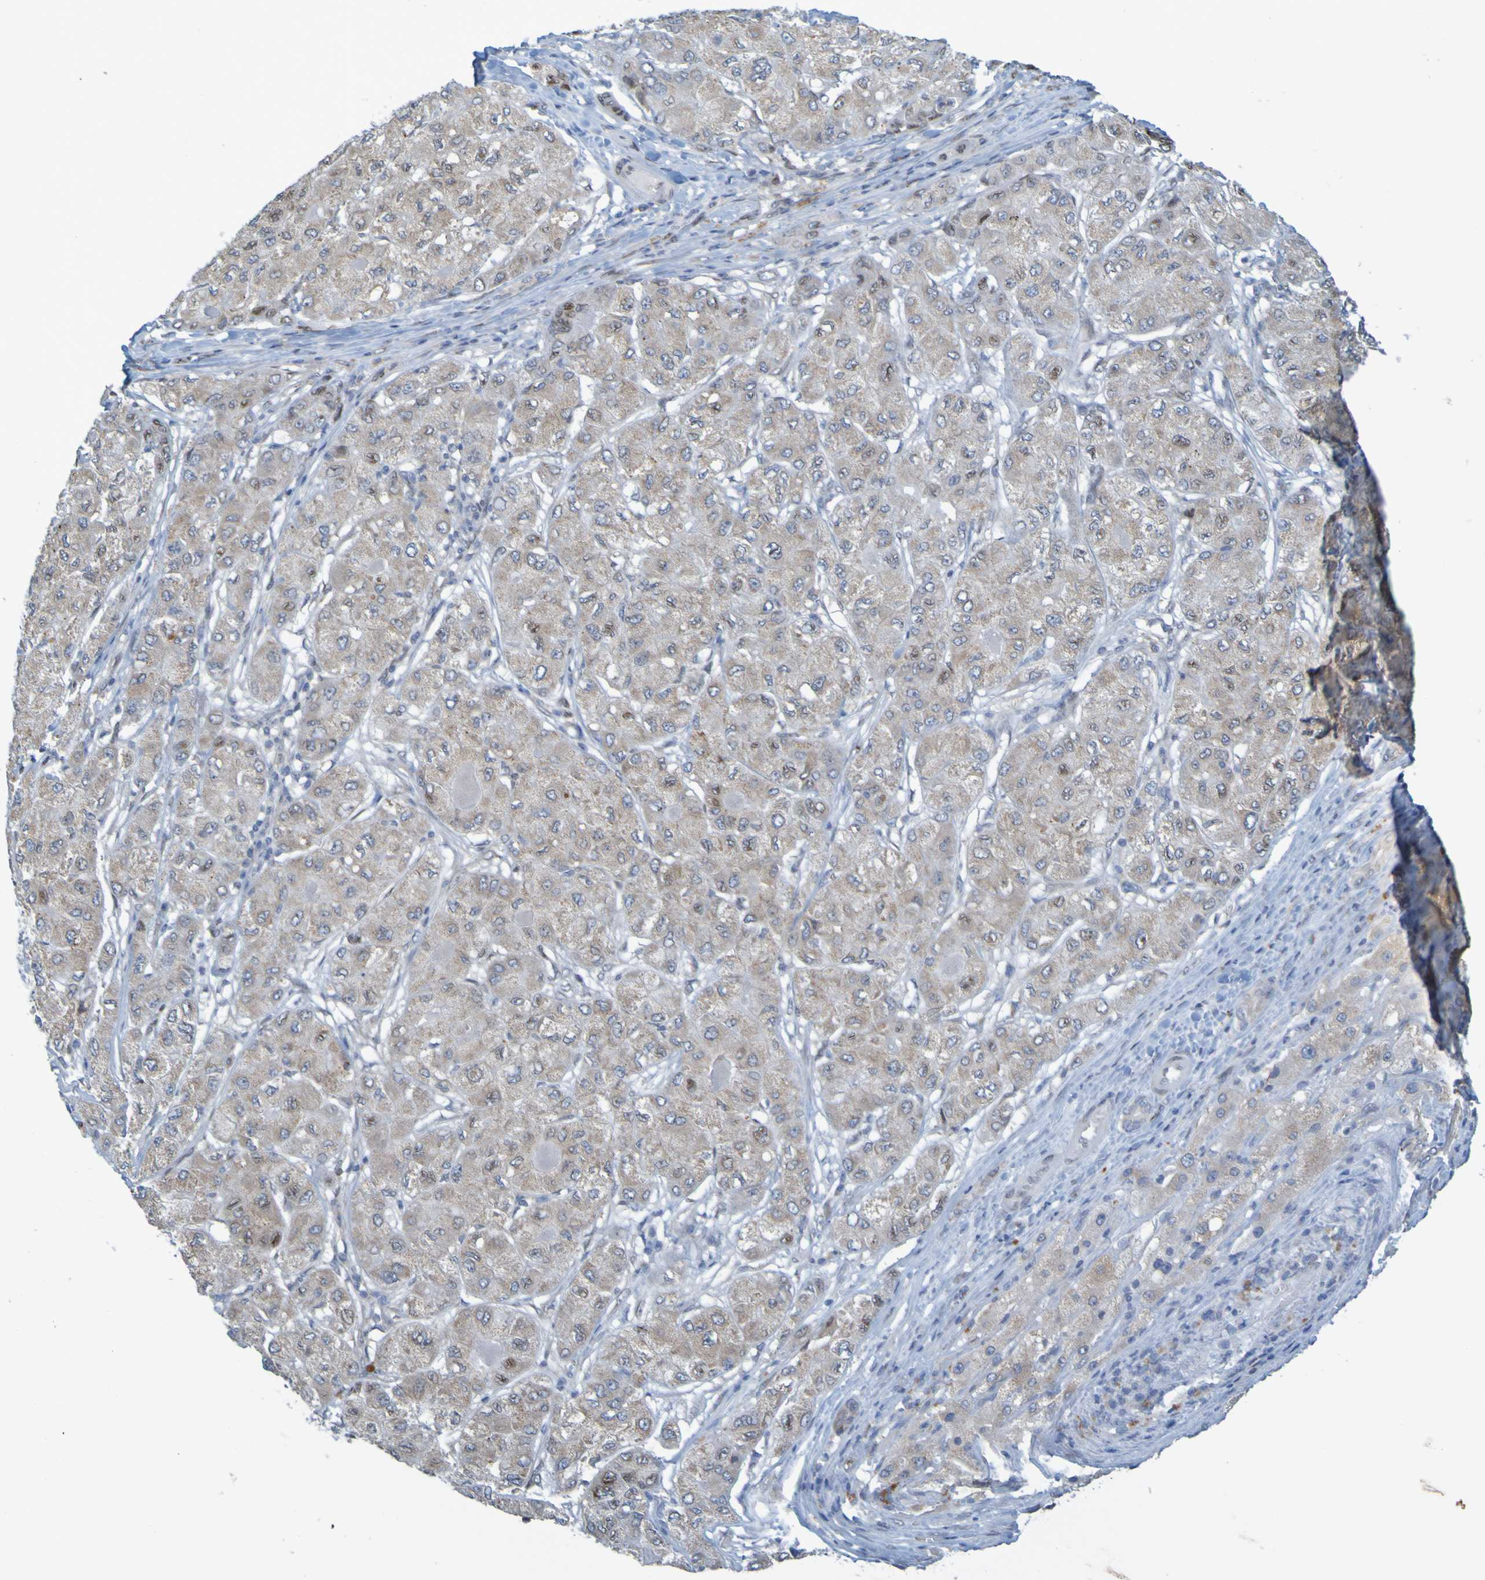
{"staining": {"intensity": "weak", "quantity": ">75%", "location": "cytoplasmic/membranous"}, "tissue": "liver cancer", "cell_type": "Tumor cells", "image_type": "cancer", "snomed": [{"axis": "morphology", "description": "Carcinoma, Hepatocellular, NOS"}, {"axis": "topography", "description": "Liver"}], "caption": "The image demonstrates staining of liver hepatocellular carcinoma, revealing weak cytoplasmic/membranous protein expression (brown color) within tumor cells.", "gene": "MAG", "patient": {"sex": "male", "age": 80}}